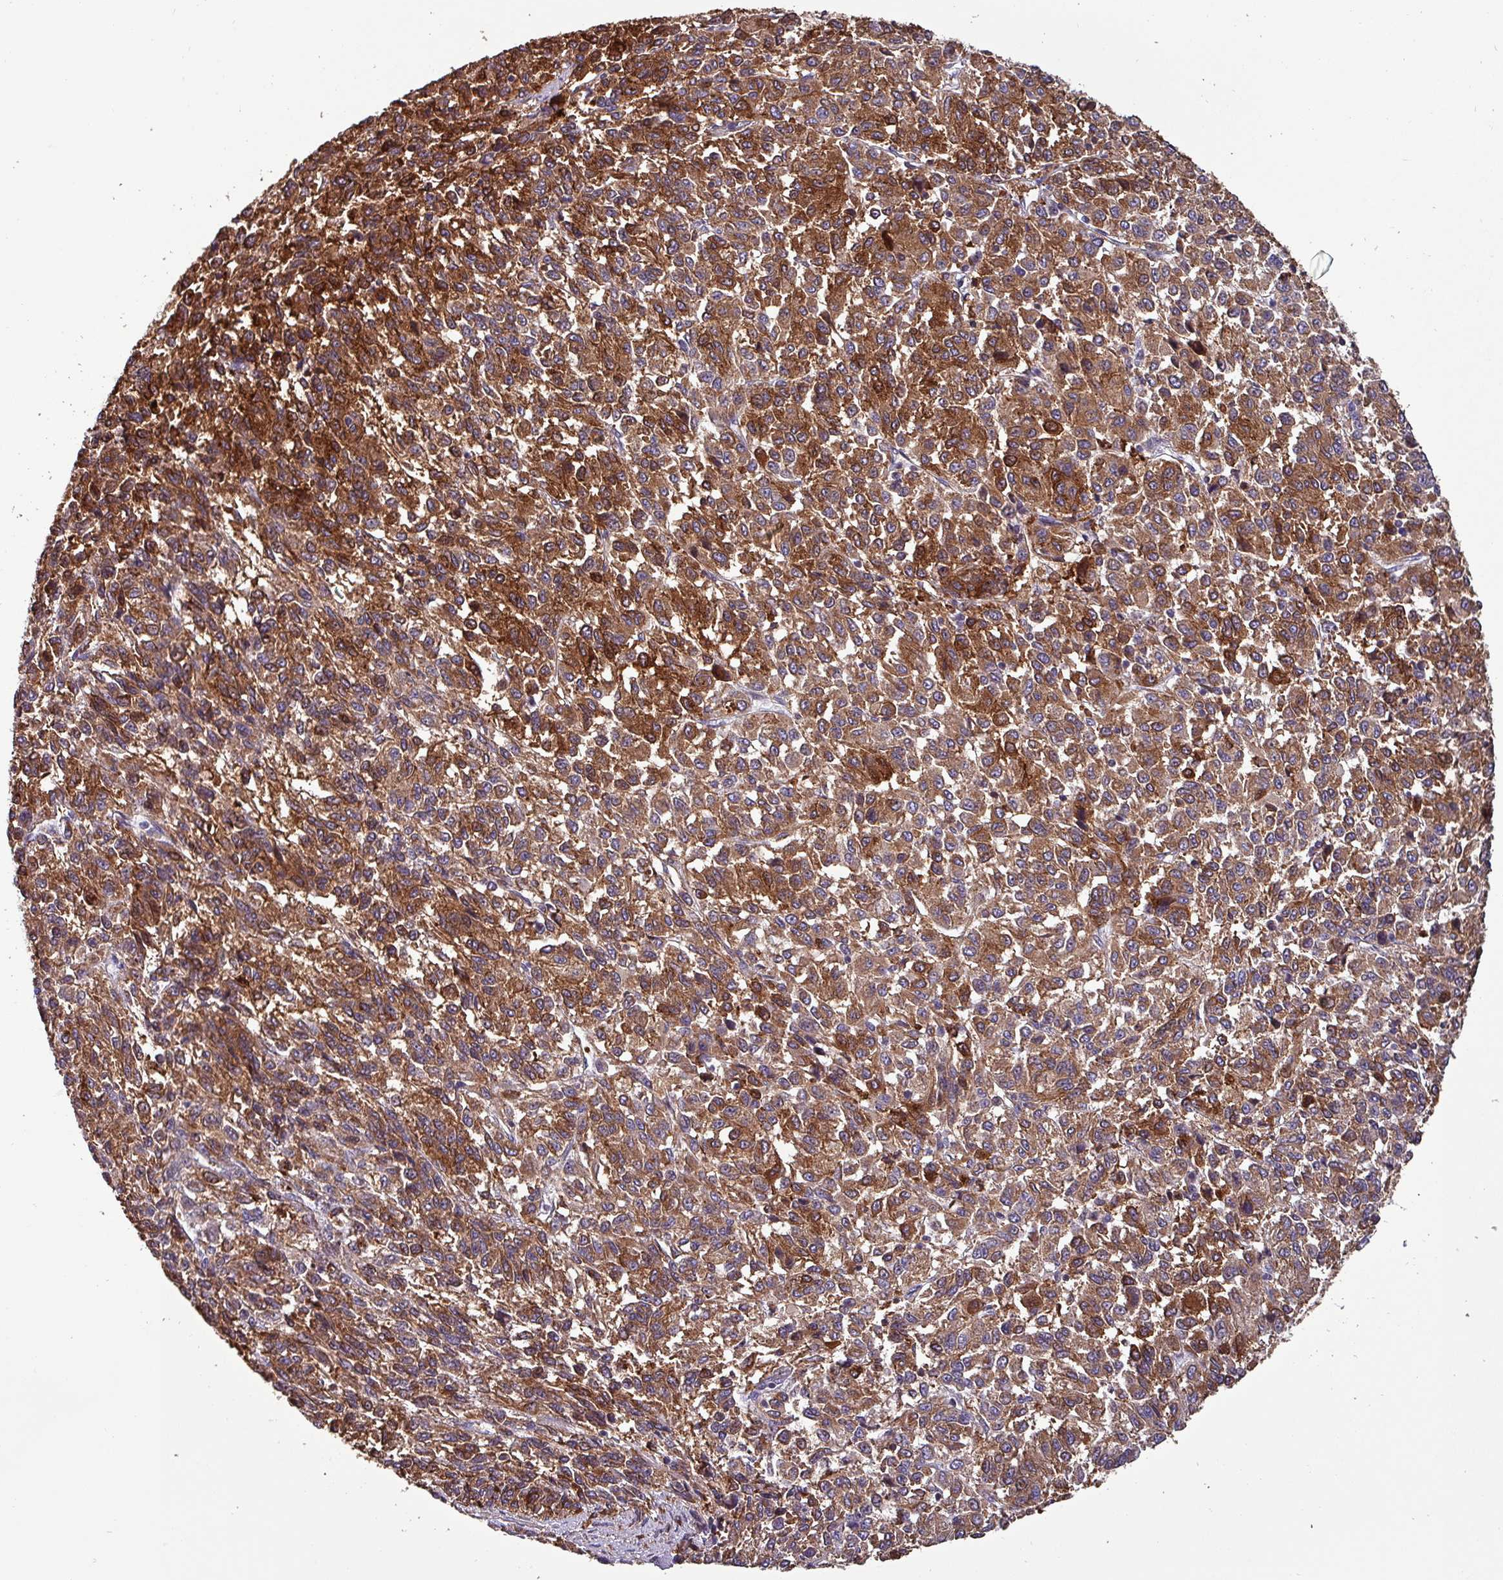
{"staining": {"intensity": "strong", "quantity": "25%-75%", "location": "cytoplasmic/membranous"}, "tissue": "melanoma", "cell_type": "Tumor cells", "image_type": "cancer", "snomed": [{"axis": "morphology", "description": "Malignant melanoma, Metastatic site"}, {"axis": "topography", "description": "Lung"}], "caption": "This is a micrograph of immunohistochemistry (IHC) staining of malignant melanoma (metastatic site), which shows strong staining in the cytoplasmic/membranous of tumor cells.", "gene": "SCIN", "patient": {"sex": "male", "age": 64}}